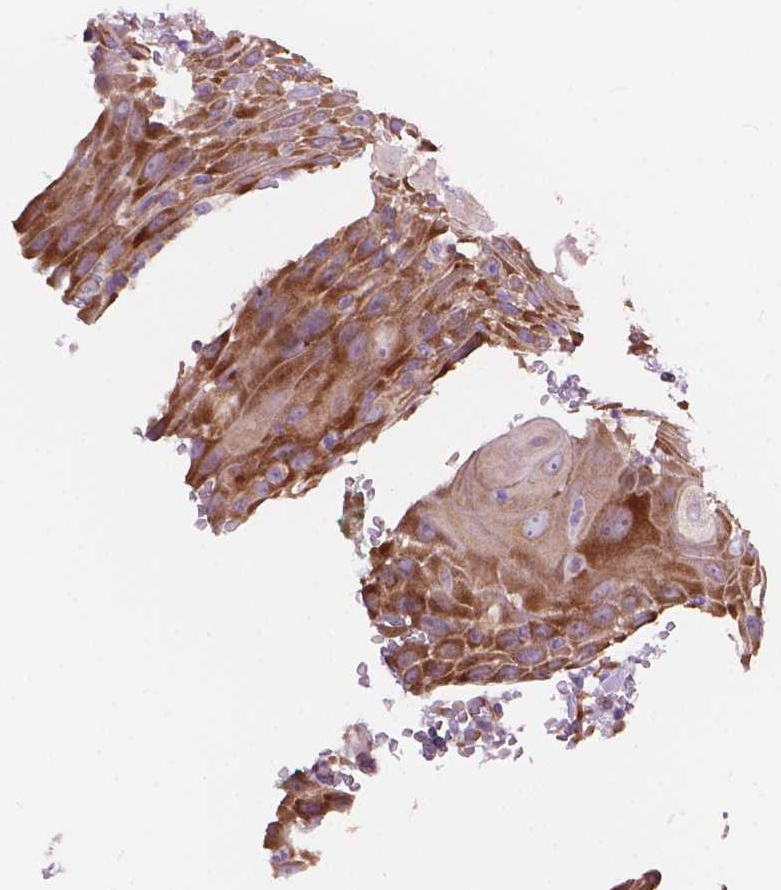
{"staining": {"intensity": "strong", "quantity": ">75%", "location": "cytoplasmic/membranous"}, "tissue": "head and neck cancer", "cell_type": "Tumor cells", "image_type": "cancer", "snomed": [{"axis": "morphology", "description": "Squamous cell carcinoma, NOS"}, {"axis": "topography", "description": "Head-Neck"}], "caption": "Tumor cells display high levels of strong cytoplasmic/membranous positivity in about >75% of cells in head and neck squamous cell carcinoma. (DAB (3,3'-diaminobenzidine) IHC with brightfield microscopy, high magnification).", "gene": "RPL37A", "patient": {"sex": "male", "age": 69}}